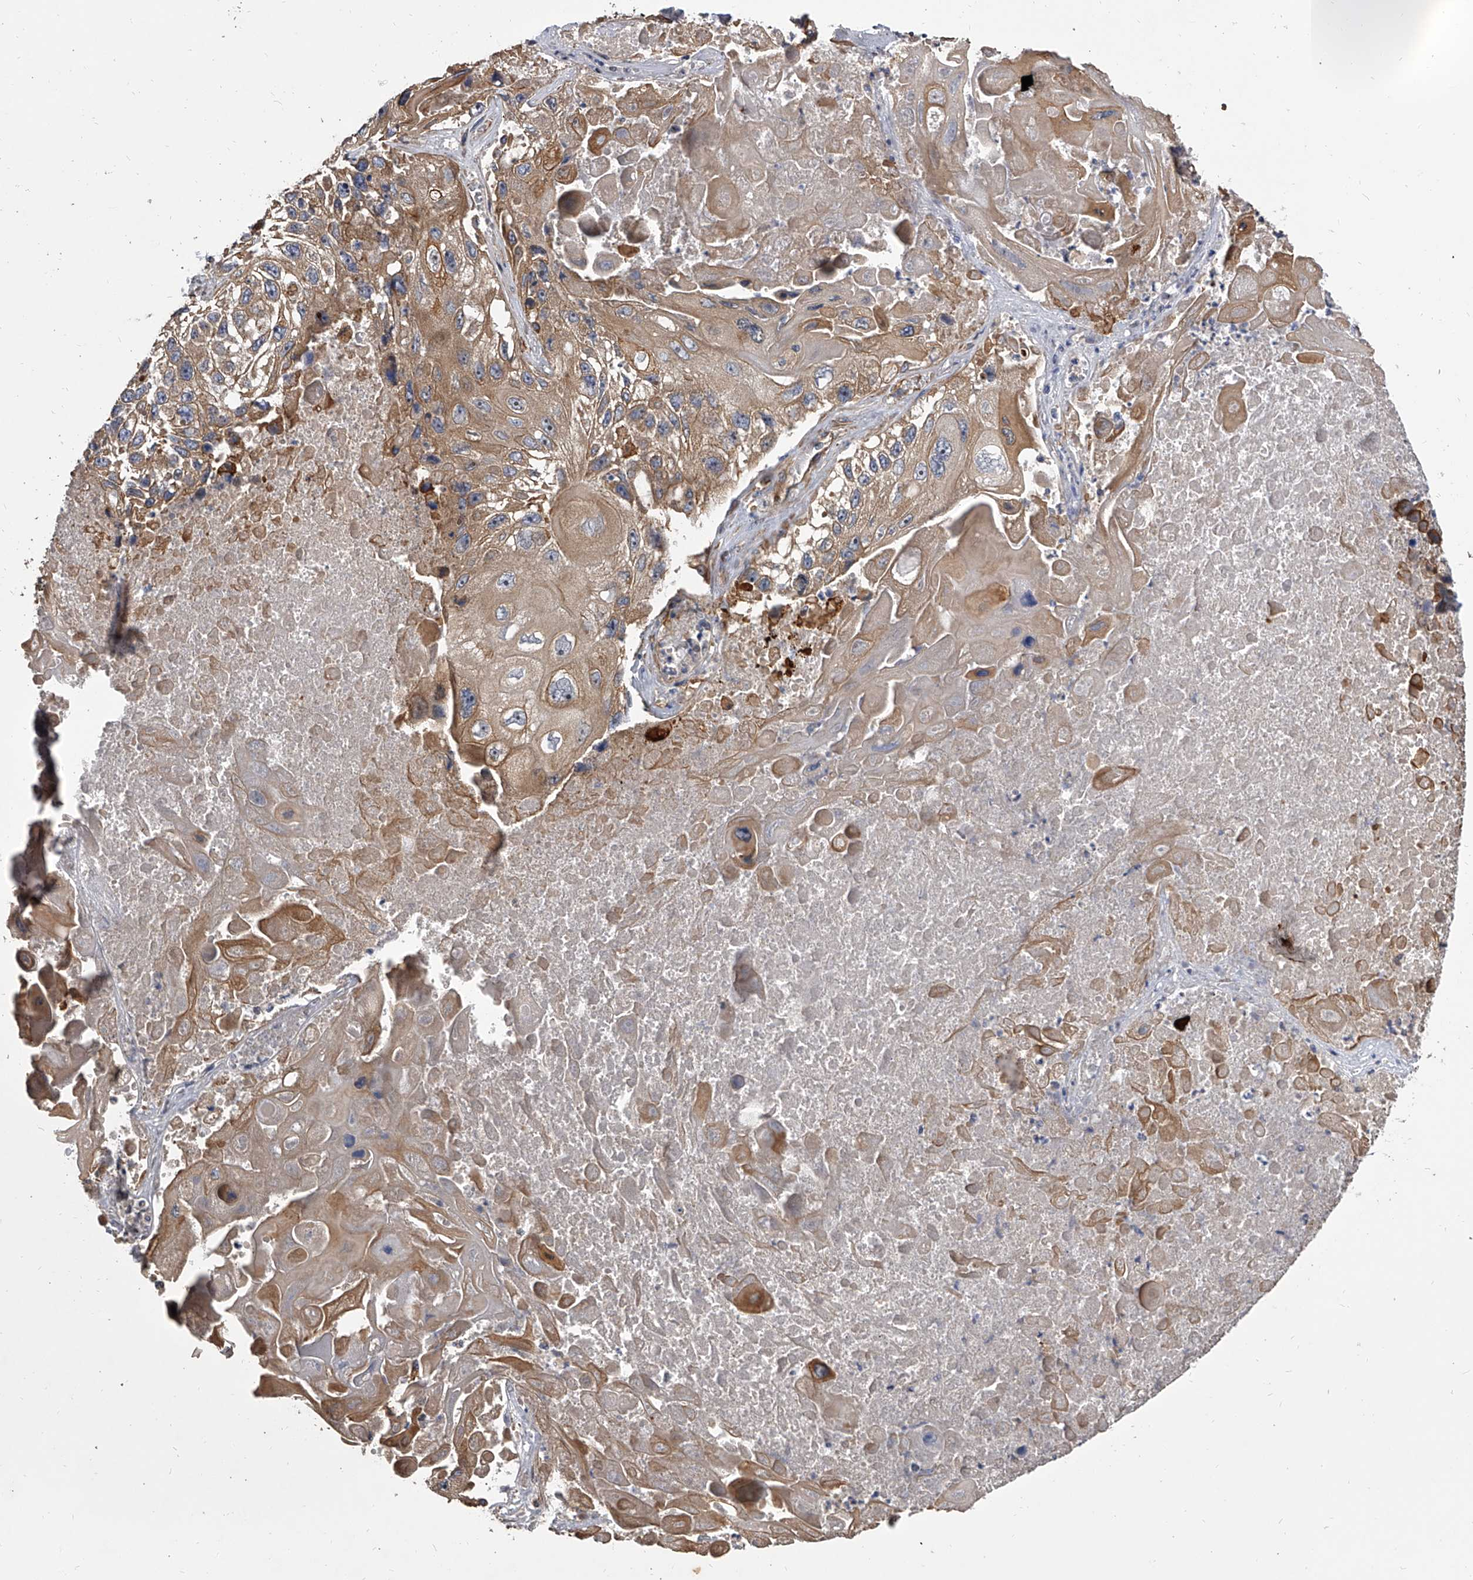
{"staining": {"intensity": "moderate", "quantity": ">75%", "location": "cytoplasmic/membranous"}, "tissue": "lung cancer", "cell_type": "Tumor cells", "image_type": "cancer", "snomed": [{"axis": "morphology", "description": "Squamous cell carcinoma, NOS"}, {"axis": "topography", "description": "Lung"}], "caption": "A high-resolution image shows IHC staining of lung squamous cell carcinoma, which reveals moderate cytoplasmic/membranous staining in about >75% of tumor cells. Using DAB (brown) and hematoxylin (blue) stains, captured at high magnification using brightfield microscopy.", "gene": "EXOC4", "patient": {"sex": "male", "age": 61}}